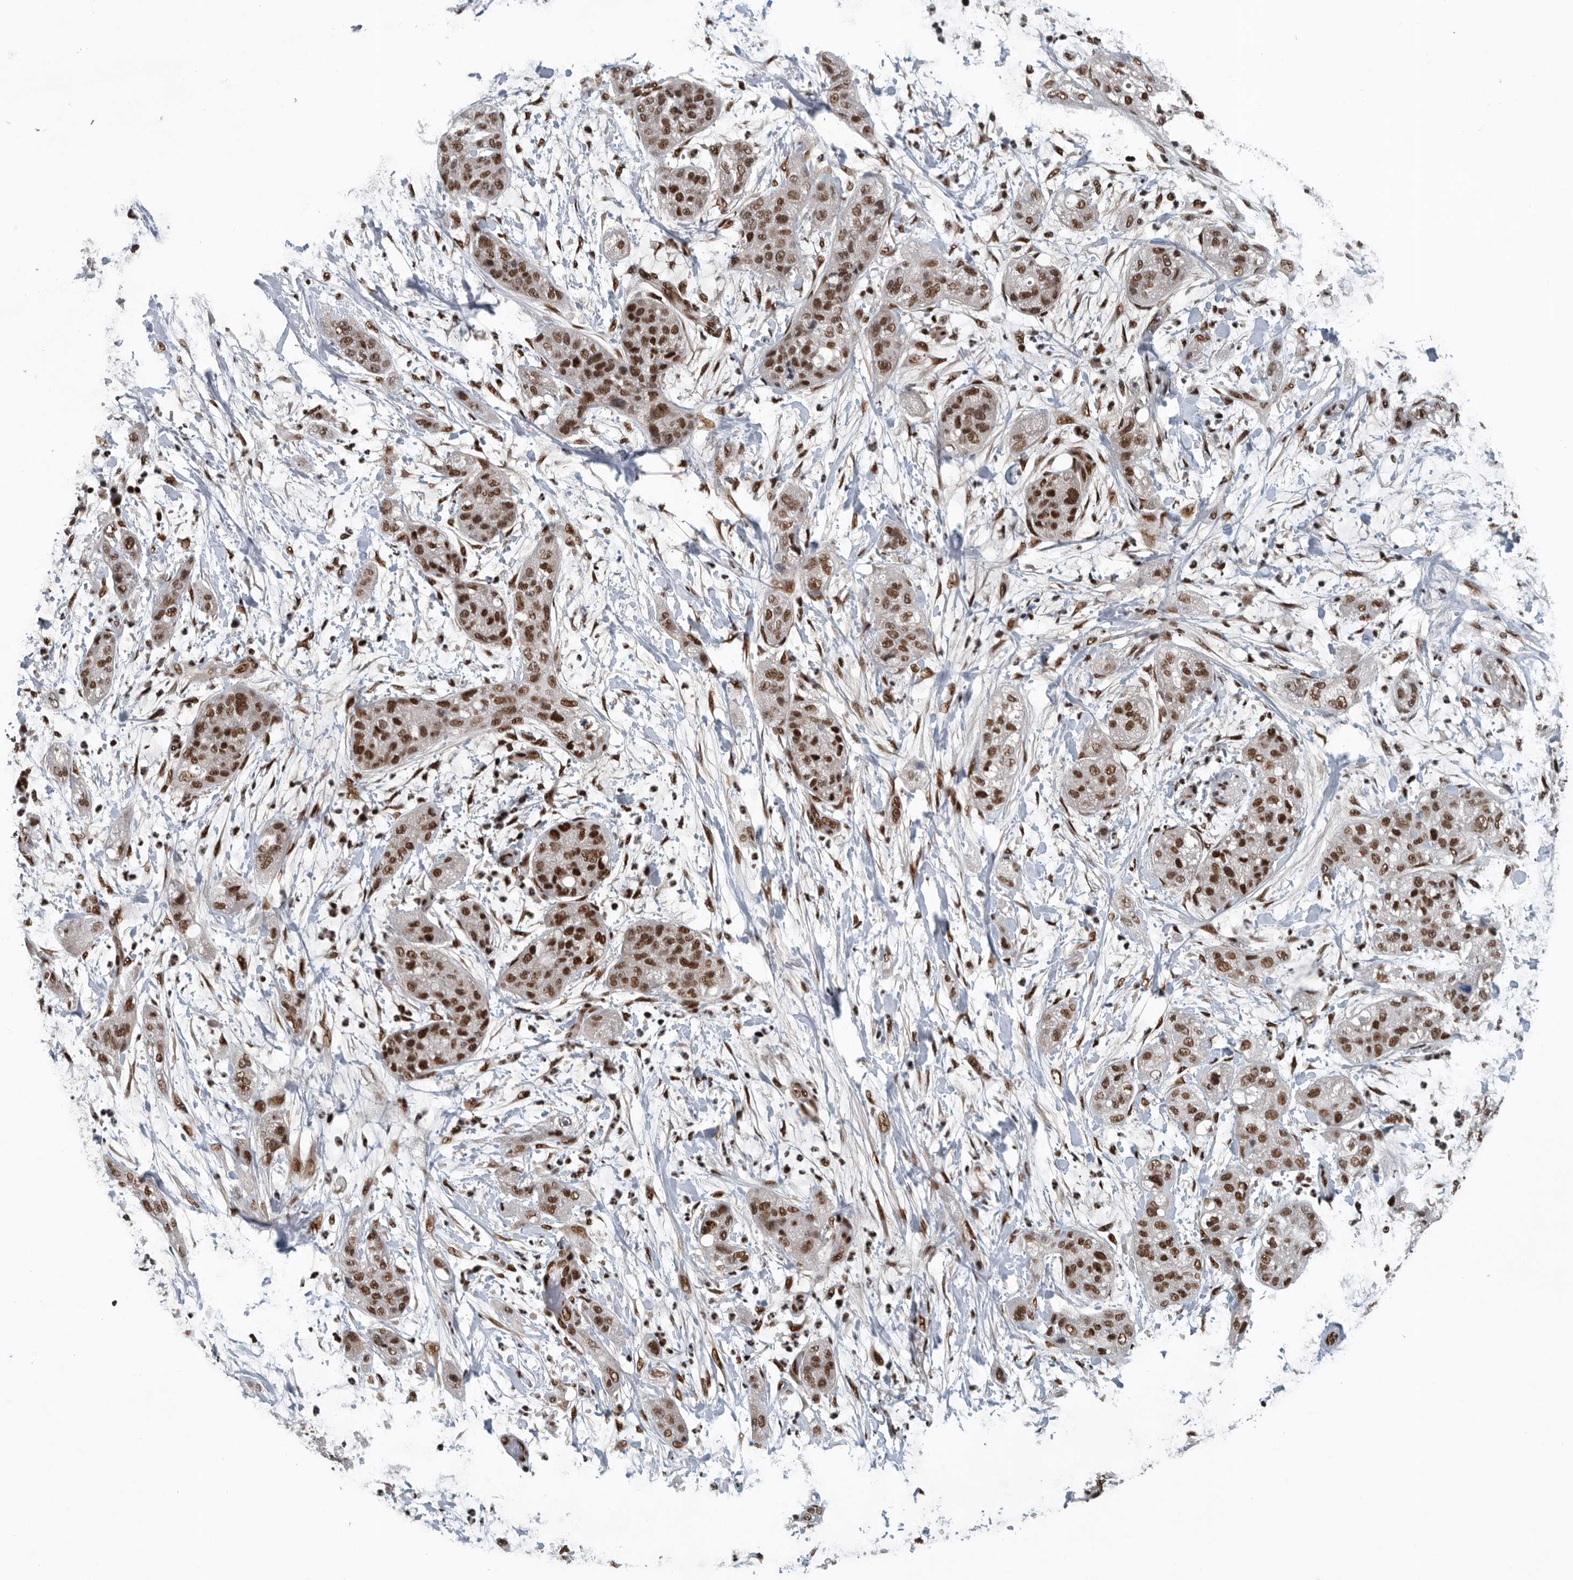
{"staining": {"intensity": "moderate", "quantity": ">75%", "location": "nuclear"}, "tissue": "pancreatic cancer", "cell_type": "Tumor cells", "image_type": "cancer", "snomed": [{"axis": "morphology", "description": "Adenocarcinoma, NOS"}, {"axis": "topography", "description": "Pancreas"}], "caption": "The photomicrograph shows staining of adenocarcinoma (pancreatic), revealing moderate nuclear protein staining (brown color) within tumor cells. (DAB IHC with brightfield microscopy, high magnification).", "gene": "SENP7", "patient": {"sex": "female", "age": 78}}